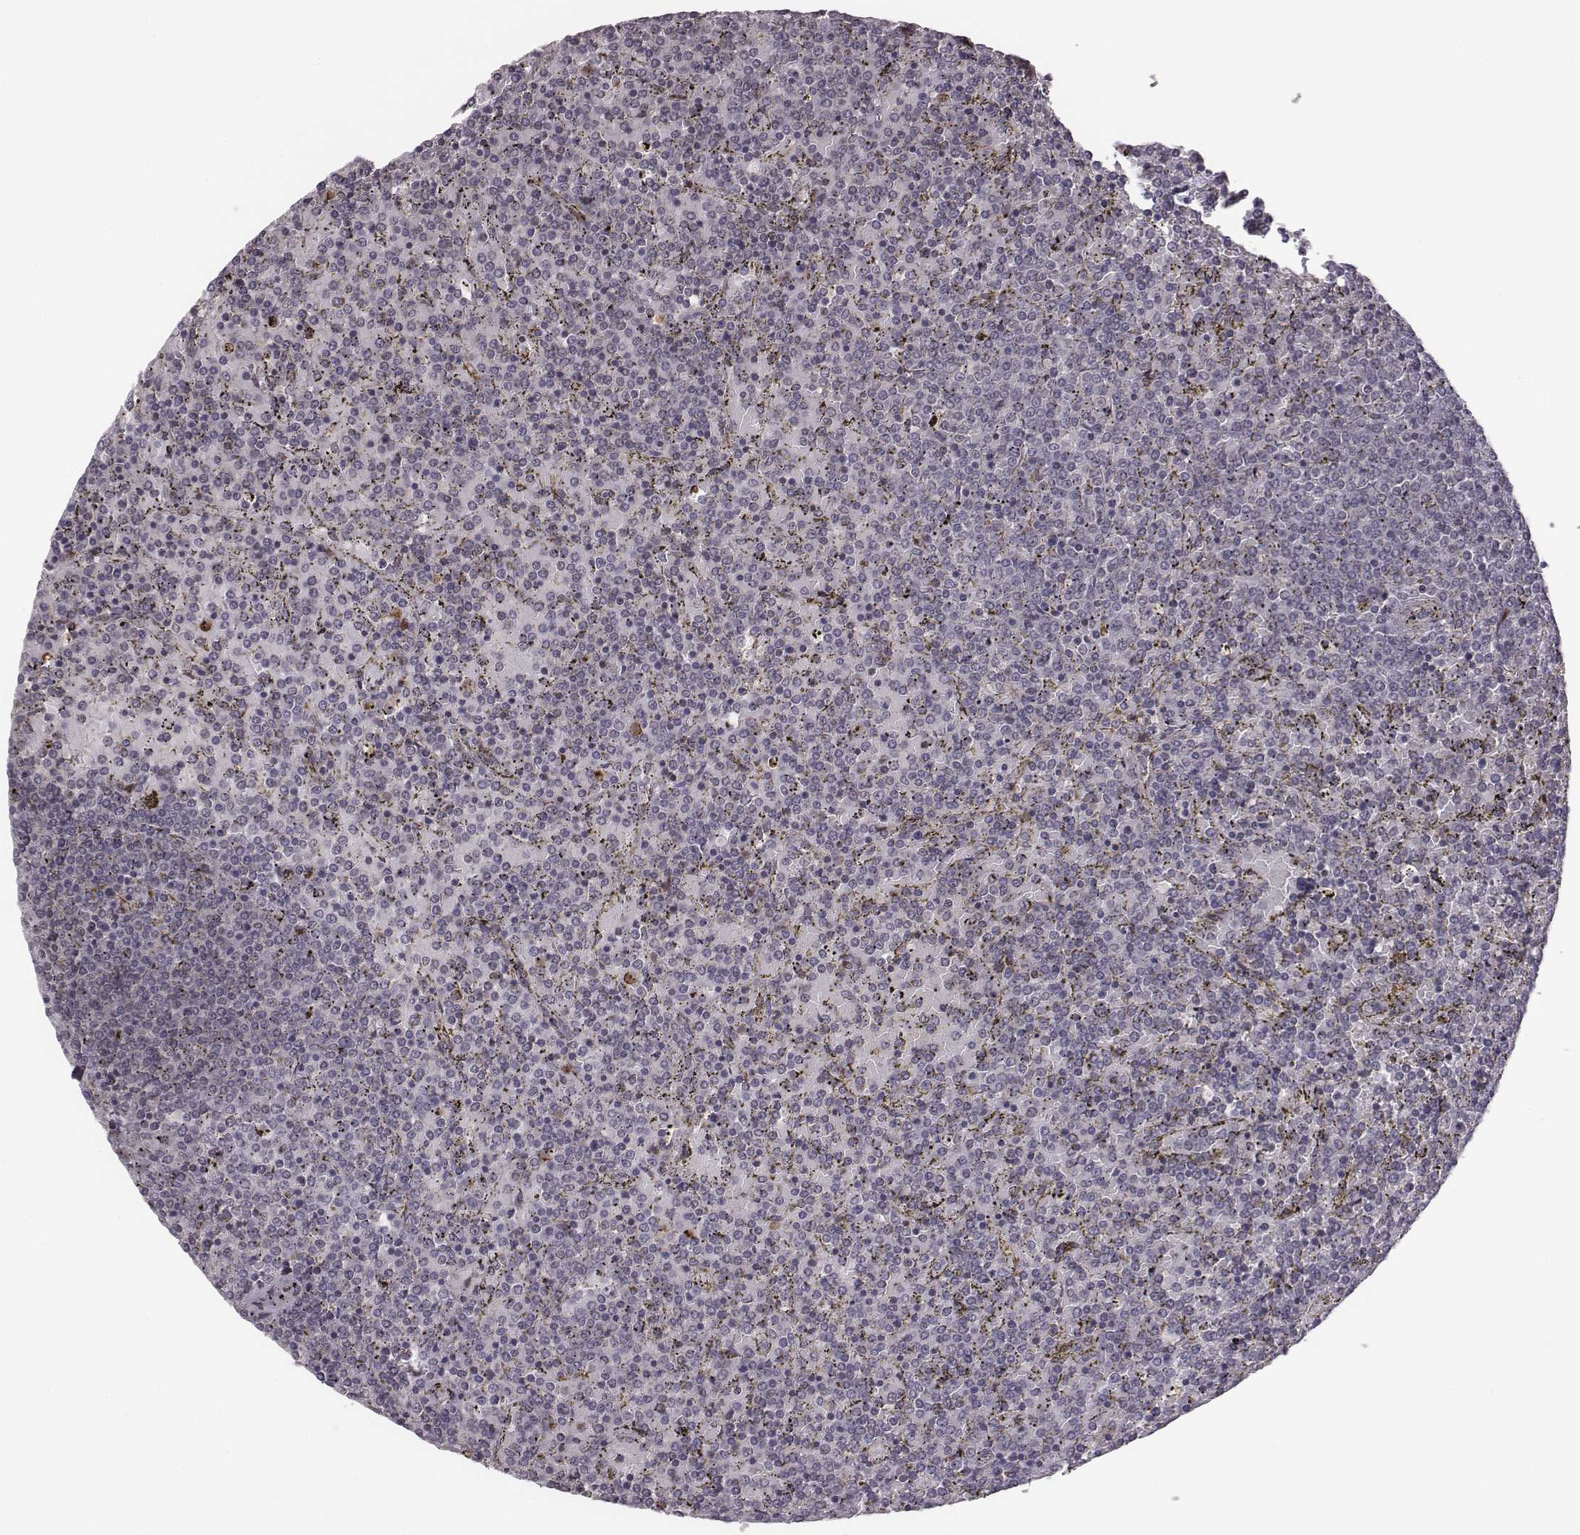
{"staining": {"intensity": "negative", "quantity": "none", "location": "none"}, "tissue": "lymphoma", "cell_type": "Tumor cells", "image_type": "cancer", "snomed": [{"axis": "morphology", "description": "Malignant lymphoma, non-Hodgkin's type, Low grade"}, {"axis": "topography", "description": "Spleen"}], "caption": "High power microscopy photomicrograph of an IHC micrograph of malignant lymphoma, non-Hodgkin's type (low-grade), revealing no significant positivity in tumor cells. (Brightfield microscopy of DAB (3,3'-diaminobenzidine) immunohistochemistry at high magnification).", "gene": "RPL3", "patient": {"sex": "female", "age": 77}}